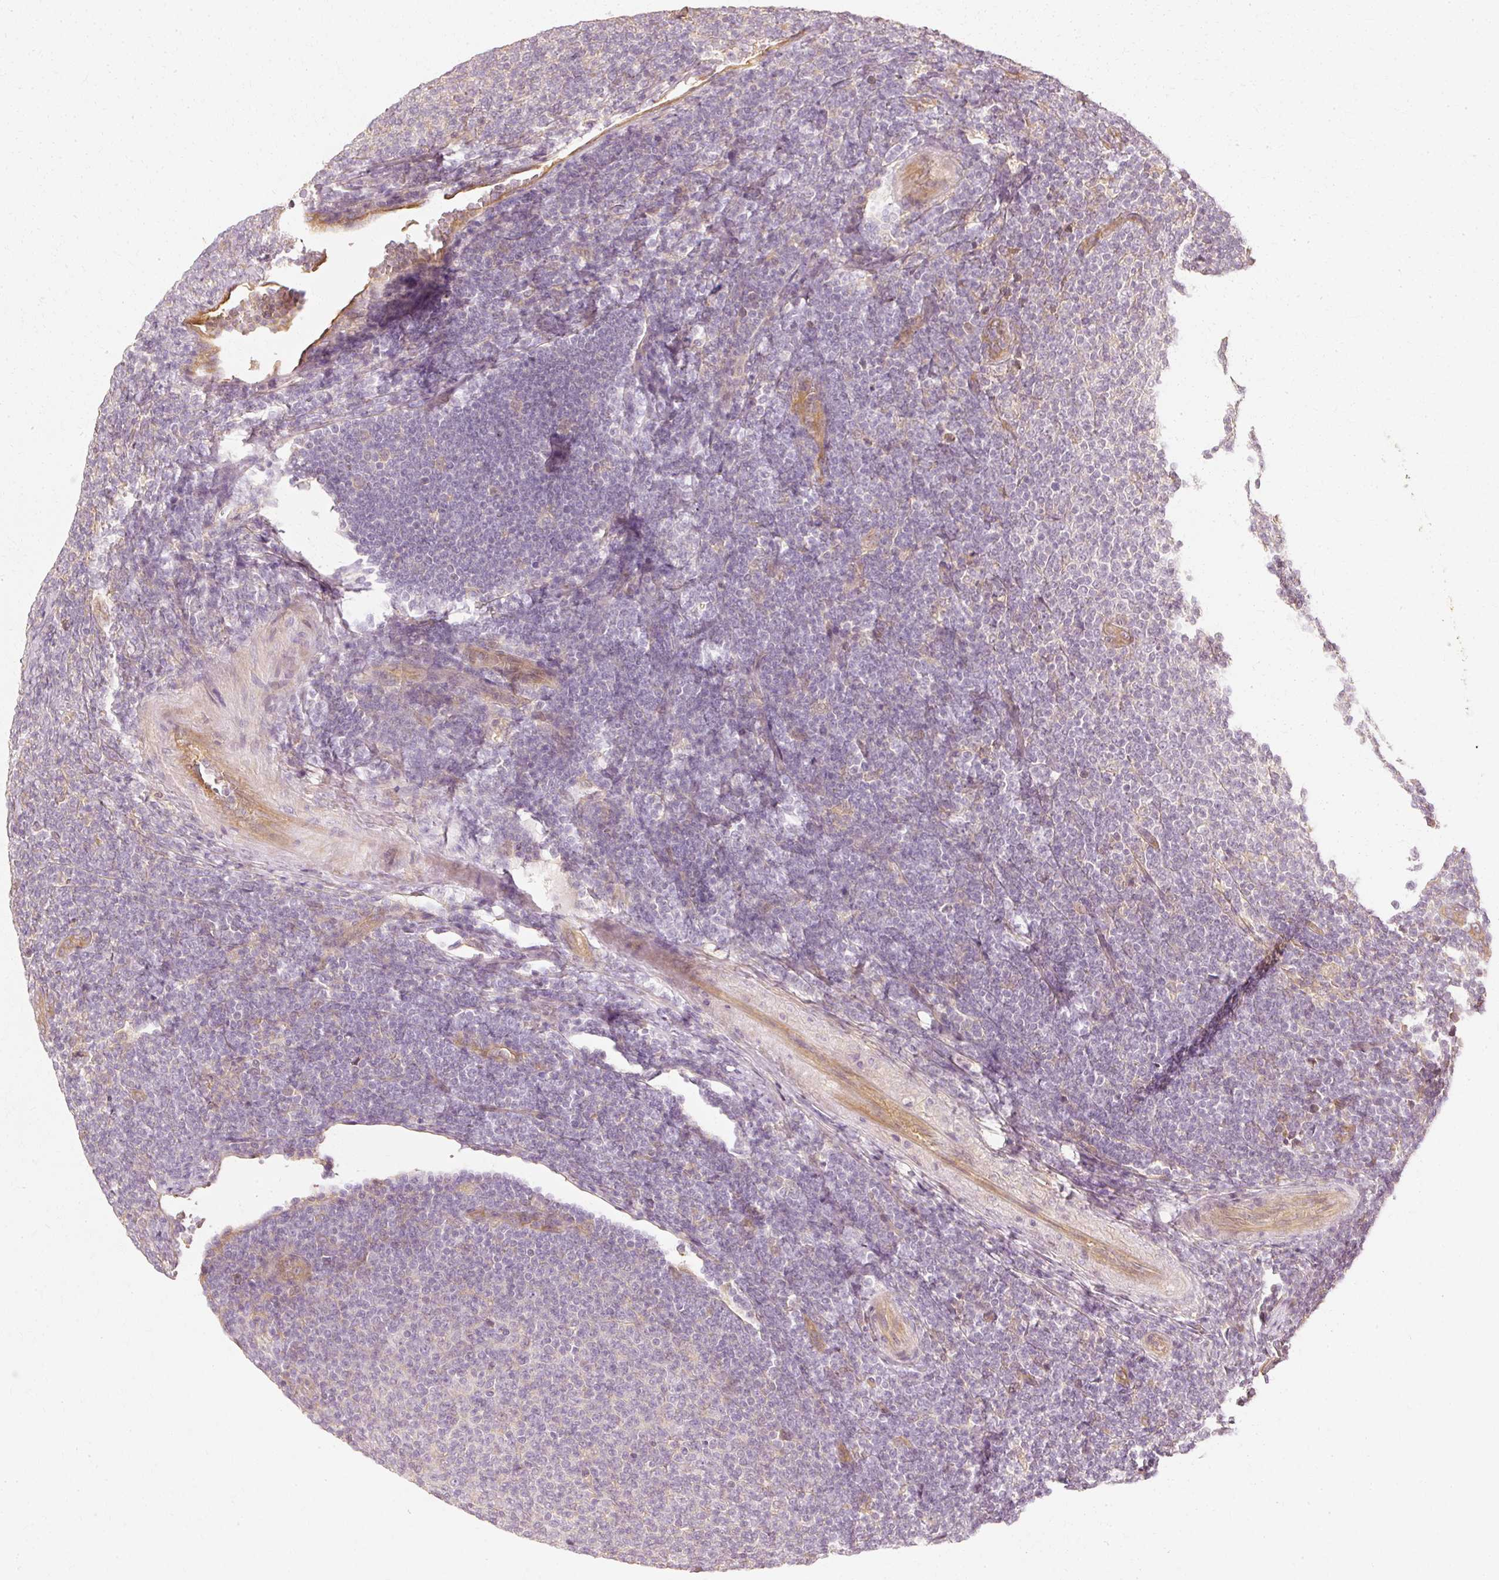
{"staining": {"intensity": "negative", "quantity": "none", "location": "none"}, "tissue": "lymphoma", "cell_type": "Tumor cells", "image_type": "cancer", "snomed": [{"axis": "morphology", "description": "Malignant lymphoma, non-Hodgkin's type, Low grade"}, {"axis": "topography", "description": "Lymph node"}], "caption": "A micrograph of lymphoma stained for a protein exhibits no brown staining in tumor cells. (DAB immunohistochemistry (IHC), high magnification).", "gene": "GNAQ", "patient": {"sex": "male", "age": 66}}